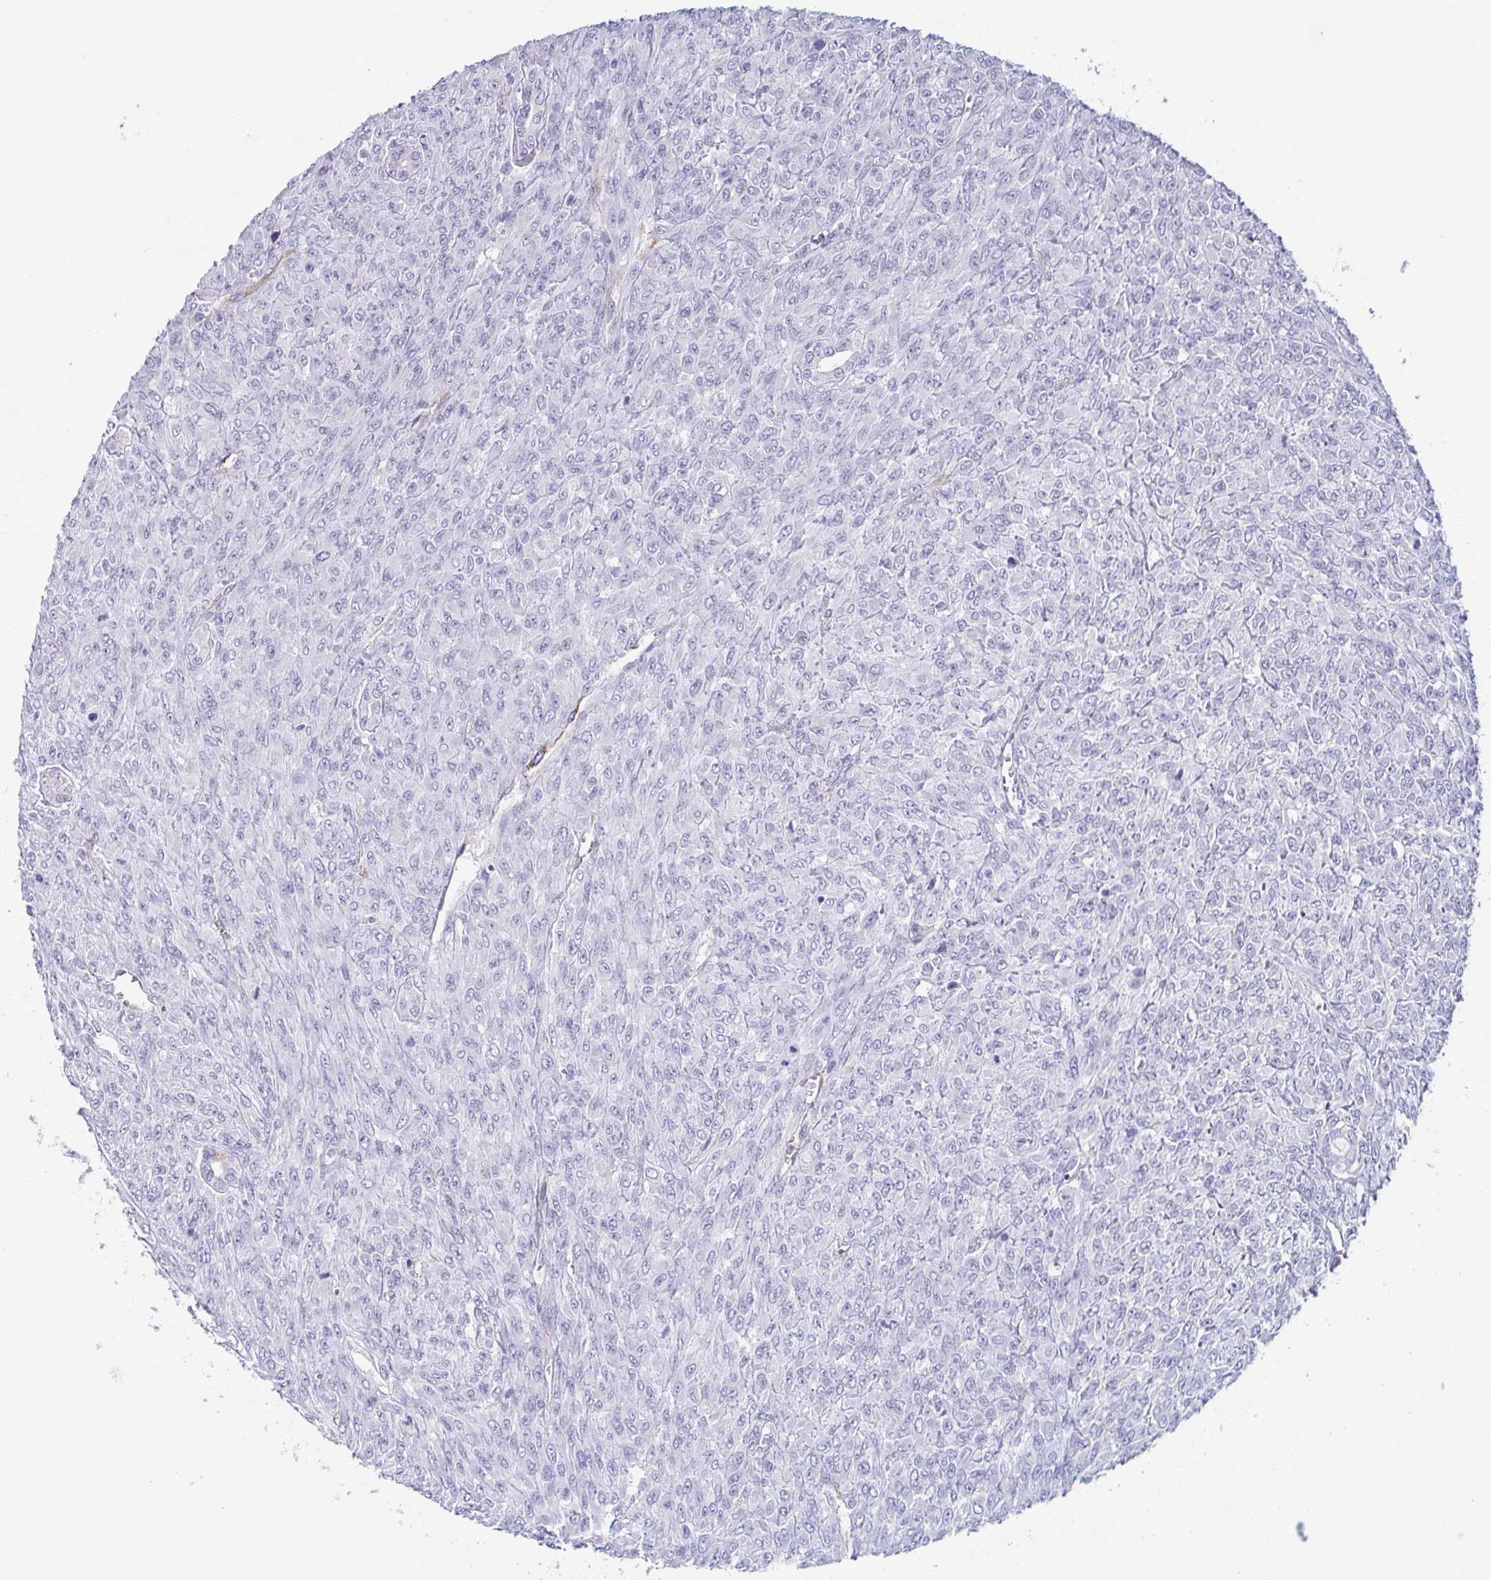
{"staining": {"intensity": "negative", "quantity": "none", "location": "none"}, "tissue": "renal cancer", "cell_type": "Tumor cells", "image_type": "cancer", "snomed": [{"axis": "morphology", "description": "Adenocarcinoma, NOS"}, {"axis": "topography", "description": "Kidney"}], "caption": "An immunohistochemistry (IHC) histopathology image of renal cancer (adenocarcinoma) is shown. There is no staining in tumor cells of renal cancer (adenocarcinoma).", "gene": "LYRM2", "patient": {"sex": "male", "age": 58}}